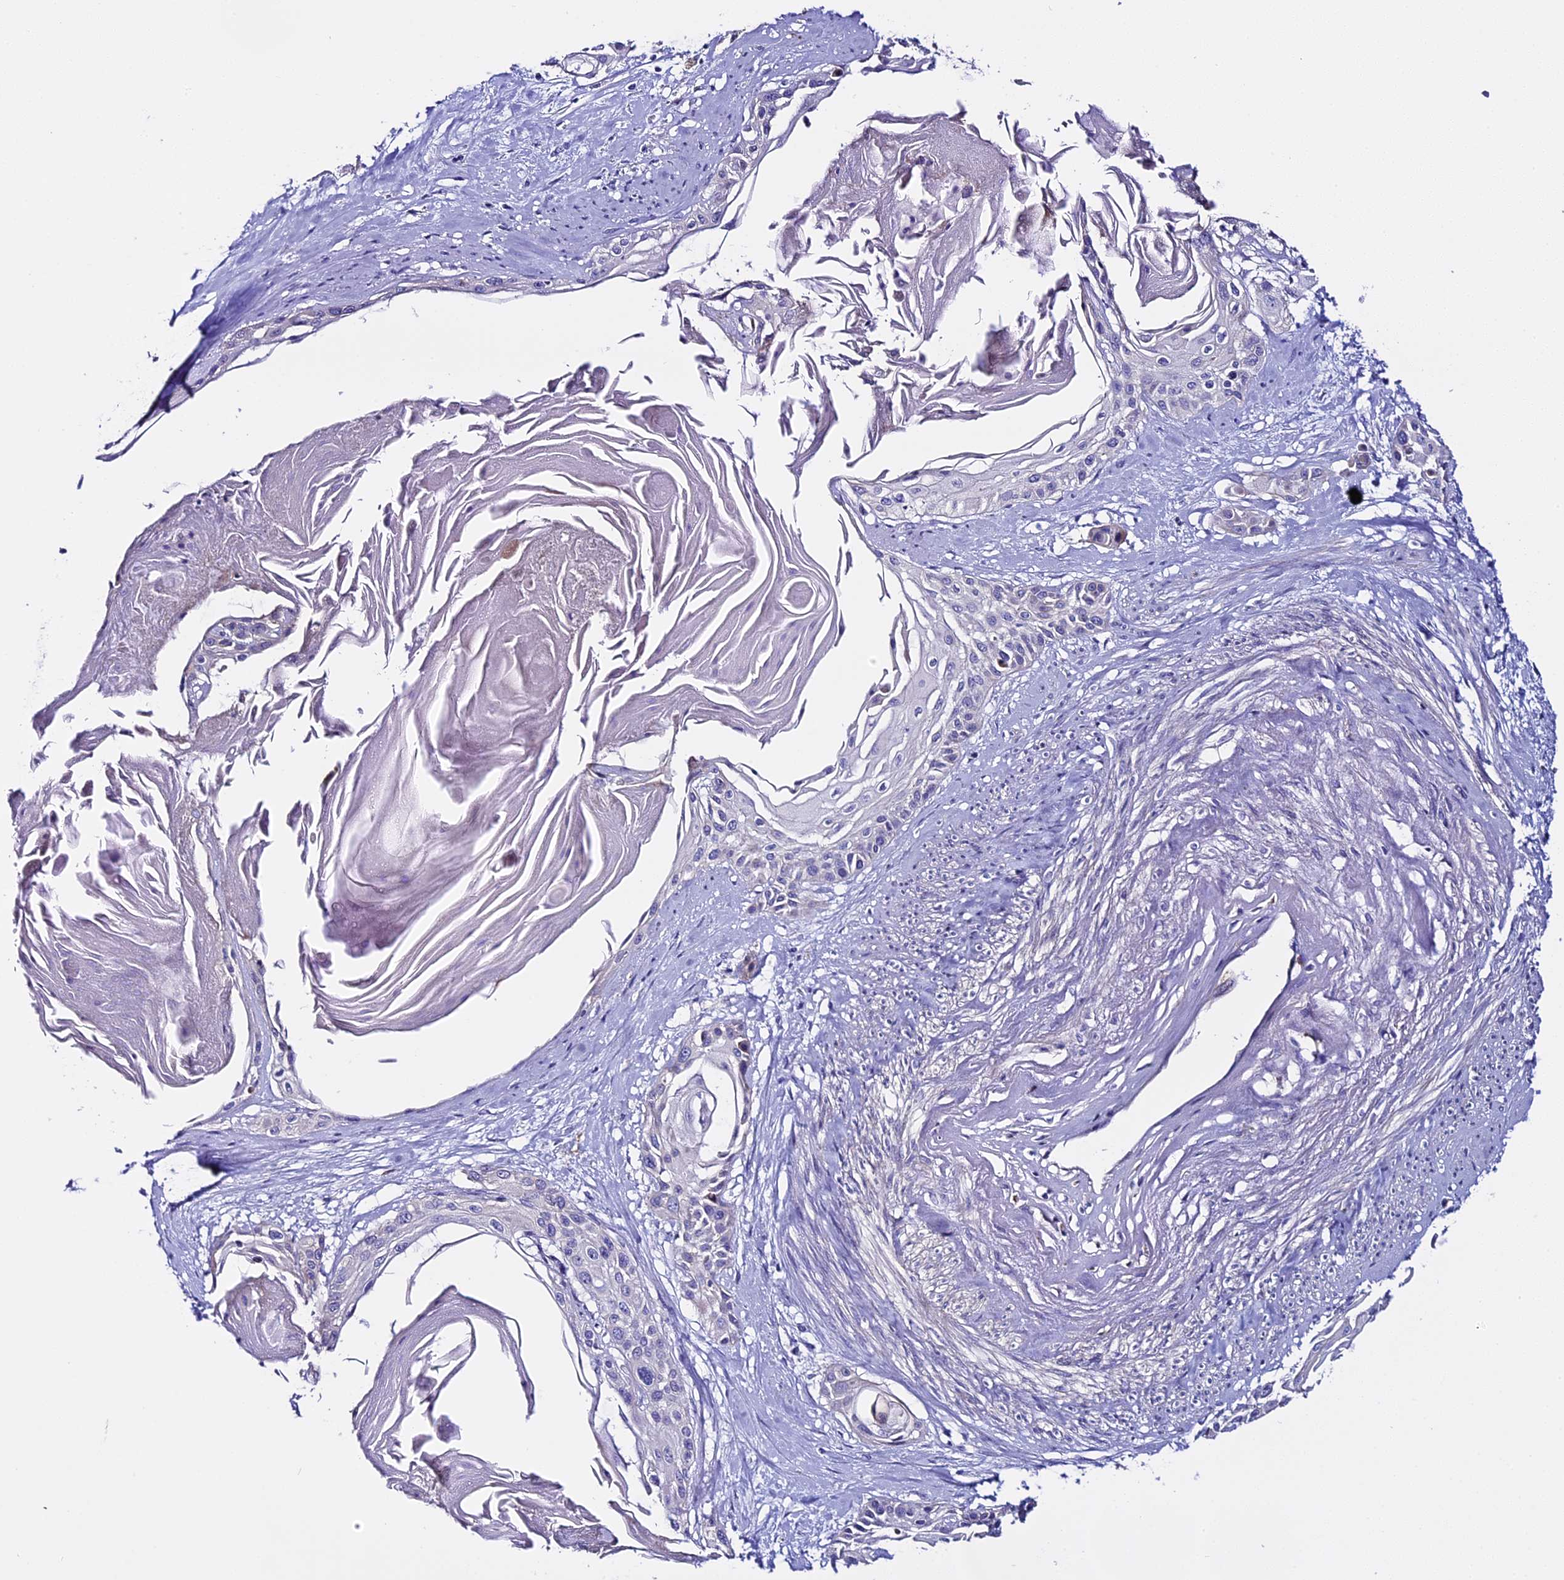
{"staining": {"intensity": "negative", "quantity": "none", "location": "none"}, "tissue": "cervical cancer", "cell_type": "Tumor cells", "image_type": "cancer", "snomed": [{"axis": "morphology", "description": "Squamous cell carcinoma, NOS"}, {"axis": "topography", "description": "Cervix"}], "caption": "Tumor cells show no significant staining in cervical cancer.", "gene": "NOD2", "patient": {"sex": "female", "age": 57}}